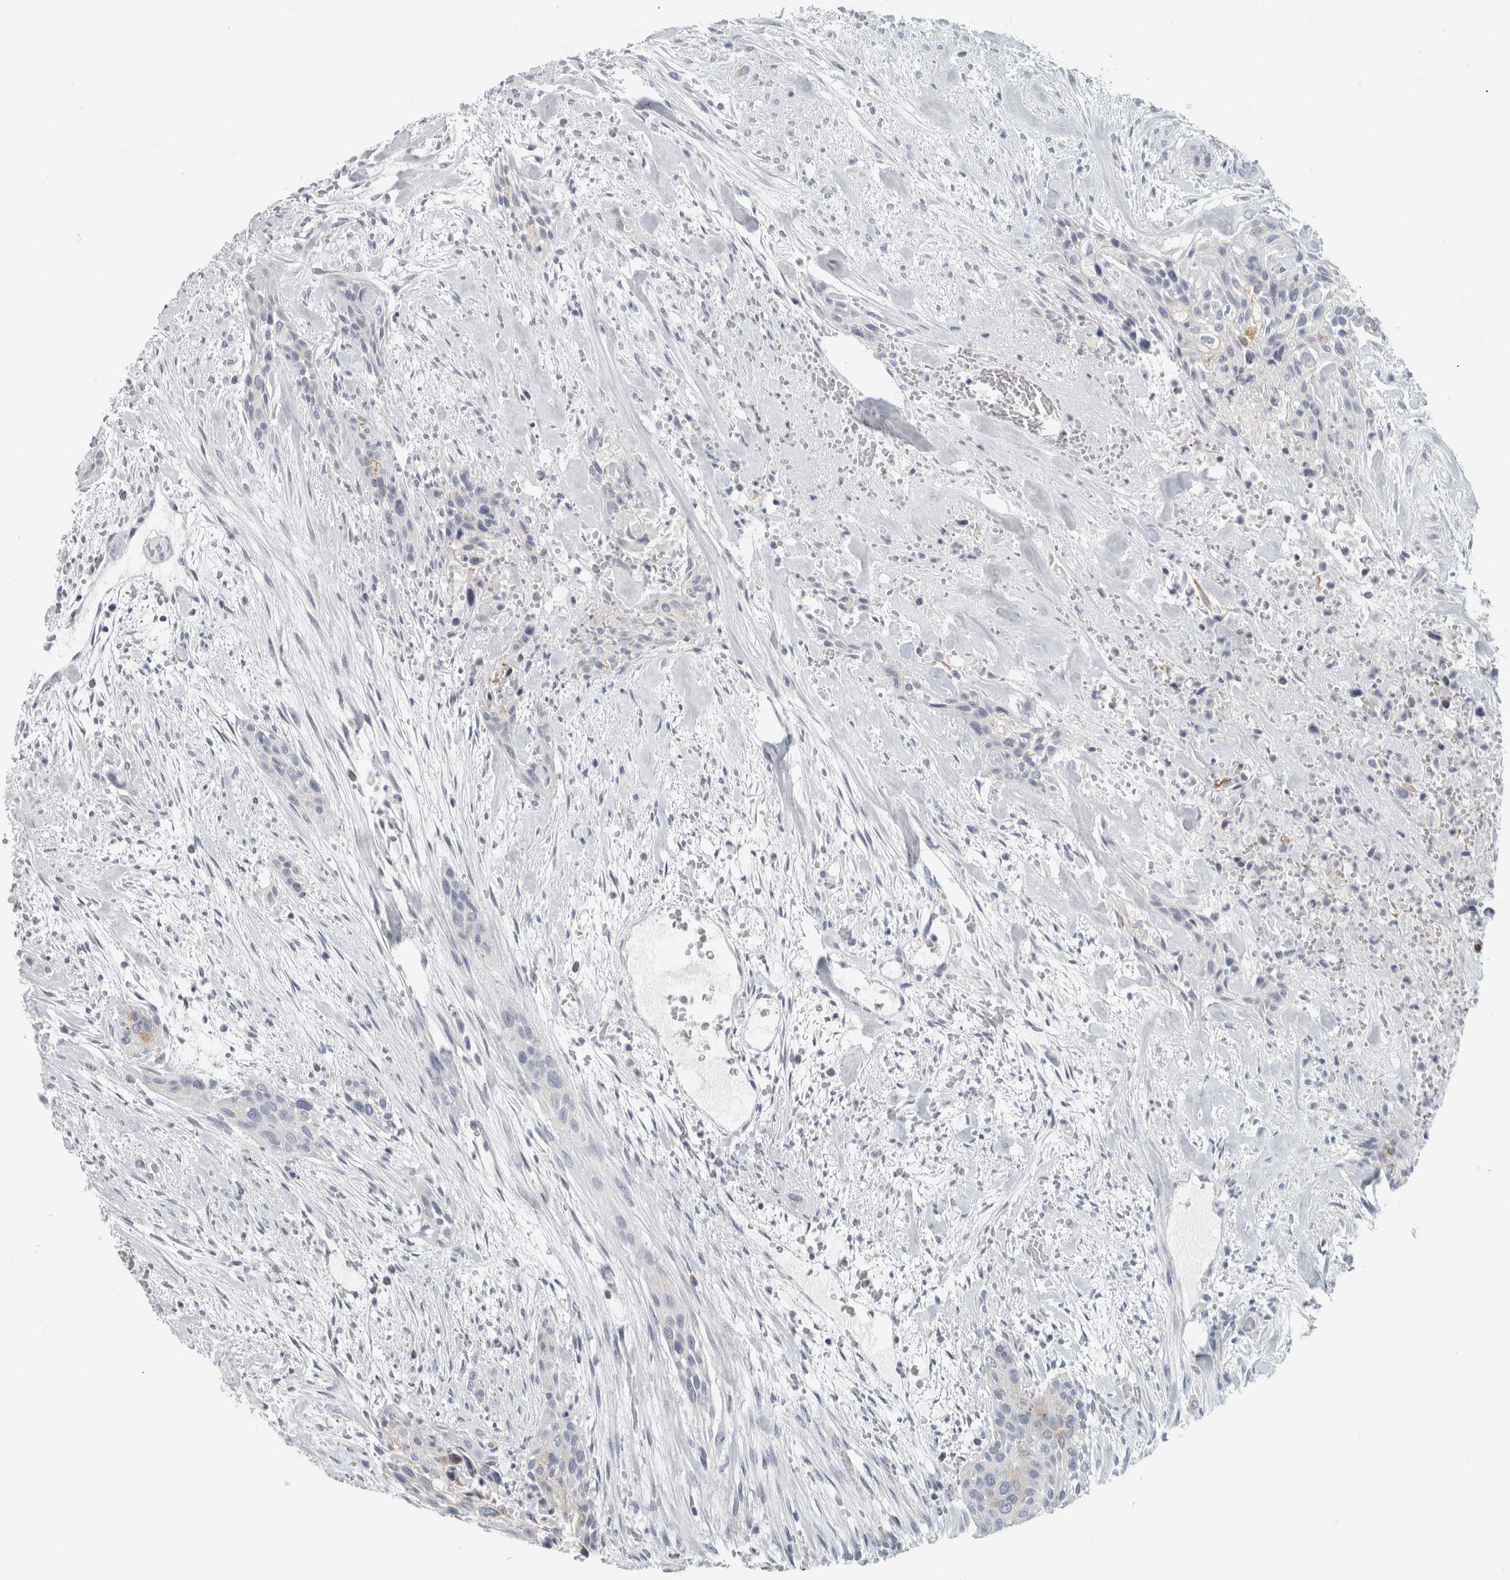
{"staining": {"intensity": "negative", "quantity": "none", "location": "none"}, "tissue": "urothelial cancer", "cell_type": "Tumor cells", "image_type": "cancer", "snomed": [{"axis": "morphology", "description": "Urothelial carcinoma, High grade"}, {"axis": "topography", "description": "Urinary bladder"}], "caption": "Protein analysis of urothelial carcinoma (high-grade) exhibits no significant positivity in tumor cells.", "gene": "SLC28A3", "patient": {"sex": "male", "age": 35}}